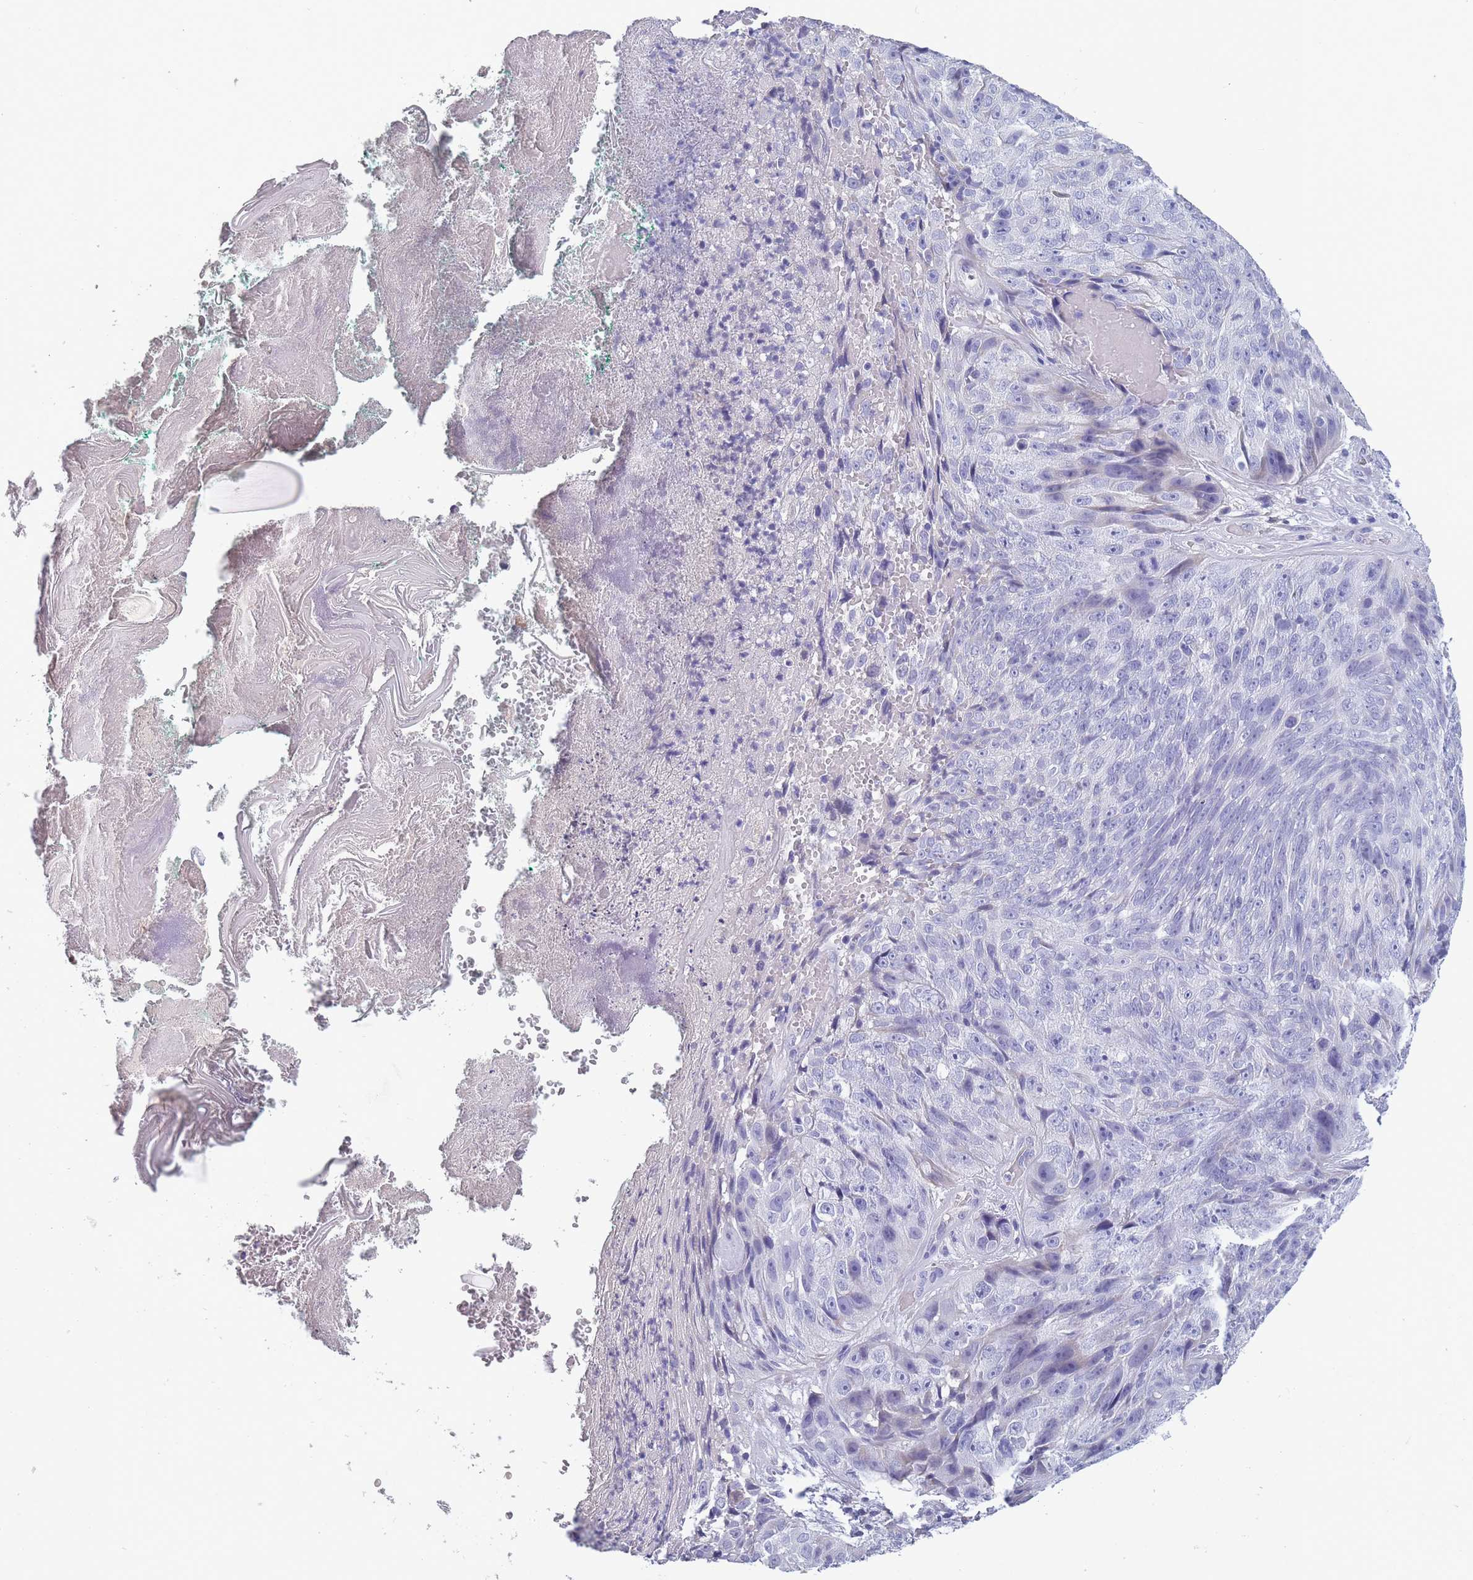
{"staining": {"intensity": "negative", "quantity": "none", "location": "none"}, "tissue": "skin cancer", "cell_type": "Tumor cells", "image_type": "cancer", "snomed": [{"axis": "morphology", "description": "Squamous cell carcinoma, NOS"}, {"axis": "topography", "description": "Skin"}], "caption": "Squamous cell carcinoma (skin) was stained to show a protein in brown. There is no significant positivity in tumor cells.", "gene": "OR4C5", "patient": {"sex": "female", "age": 87}}